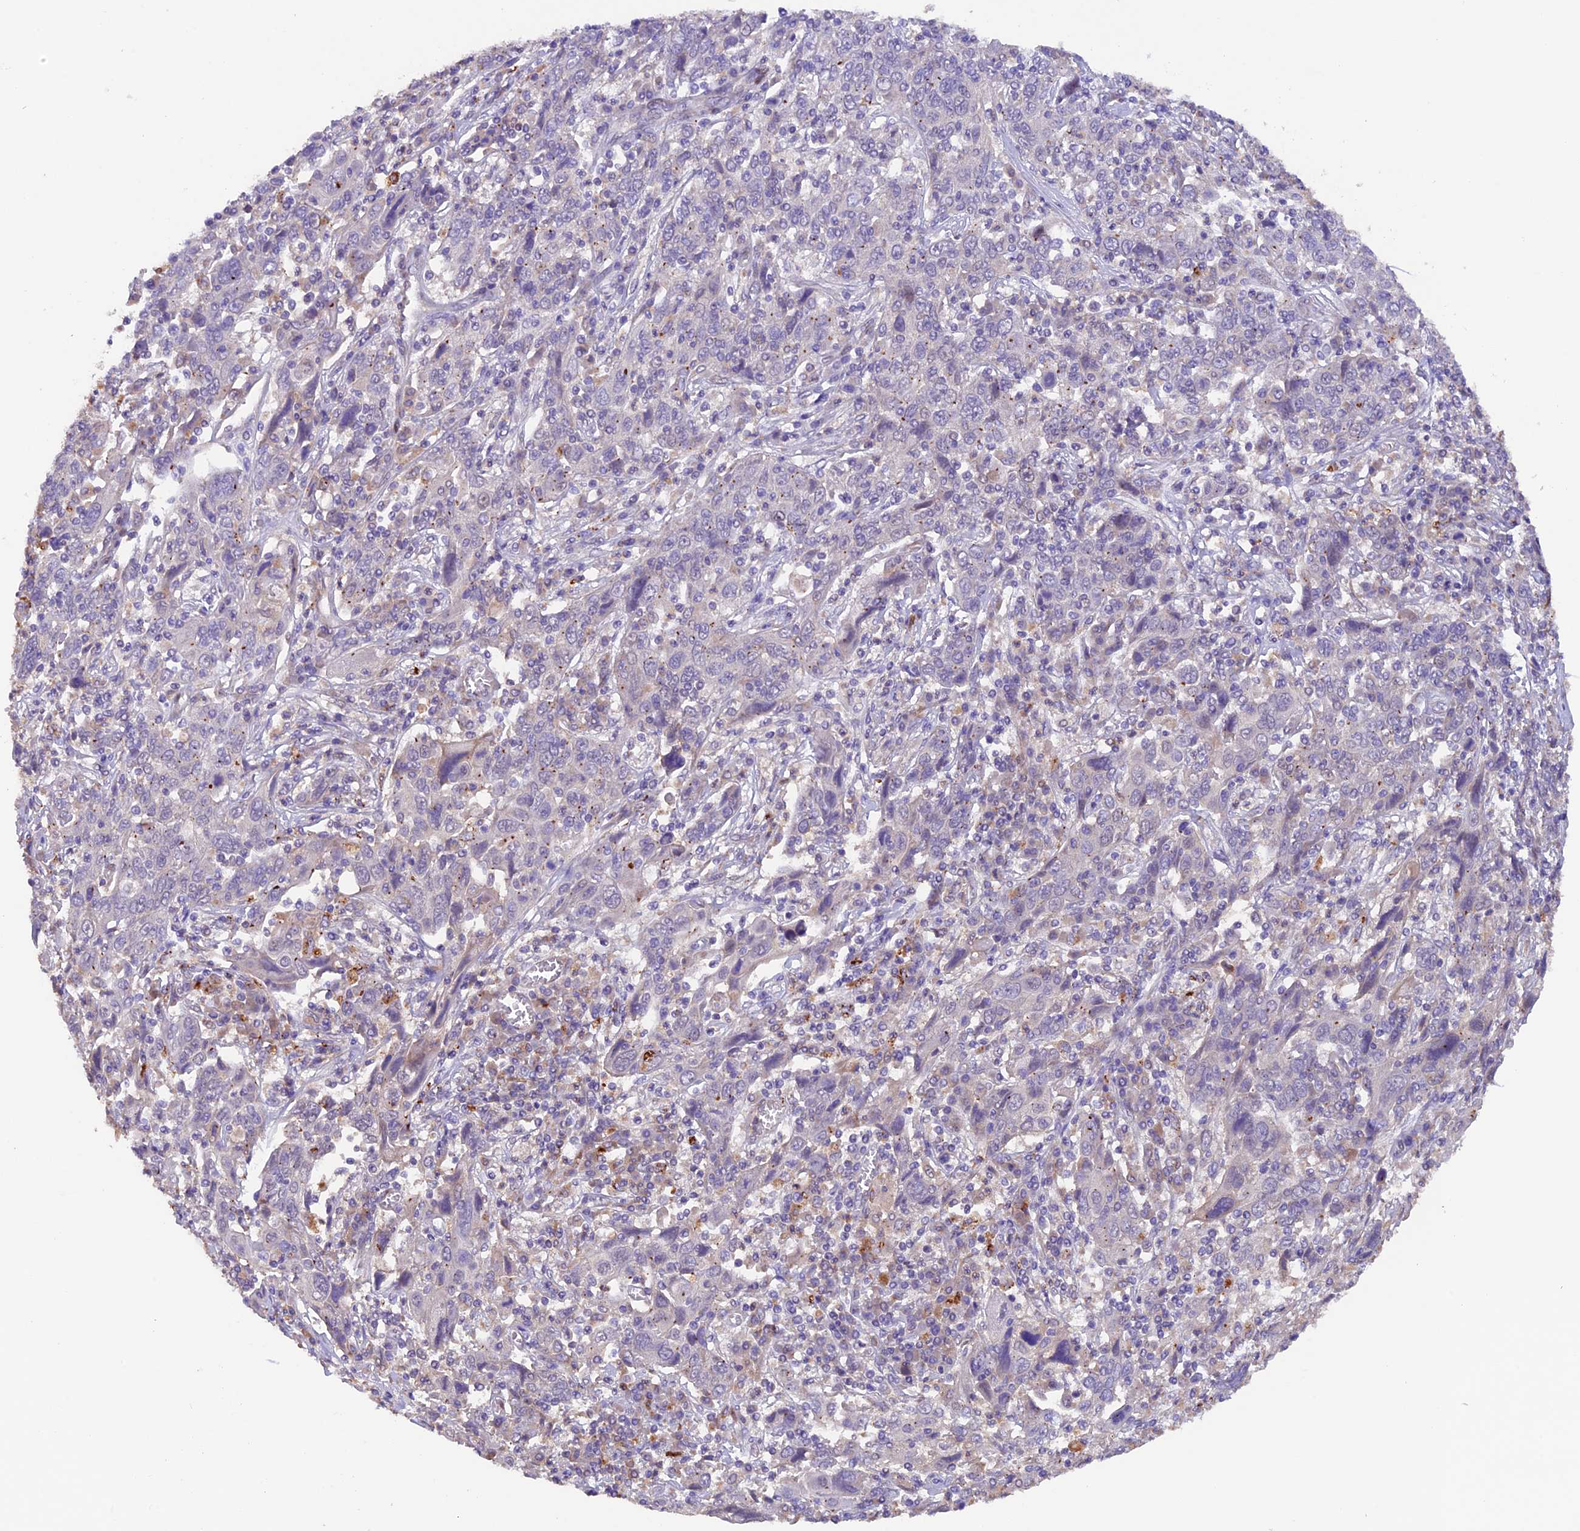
{"staining": {"intensity": "weak", "quantity": "<25%", "location": "cytoplasmic/membranous"}, "tissue": "cervical cancer", "cell_type": "Tumor cells", "image_type": "cancer", "snomed": [{"axis": "morphology", "description": "Squamous cell carcinoma, NOS"}, {"axis": "topography", "description": "Cervix"}], "caption": "This is an immunohistochemistry (IHC) micrograph of cervical cancer. There is no expression in tumor cells.", "gene": "NCK2", "patient": {"sex": "female", "age": 46}}